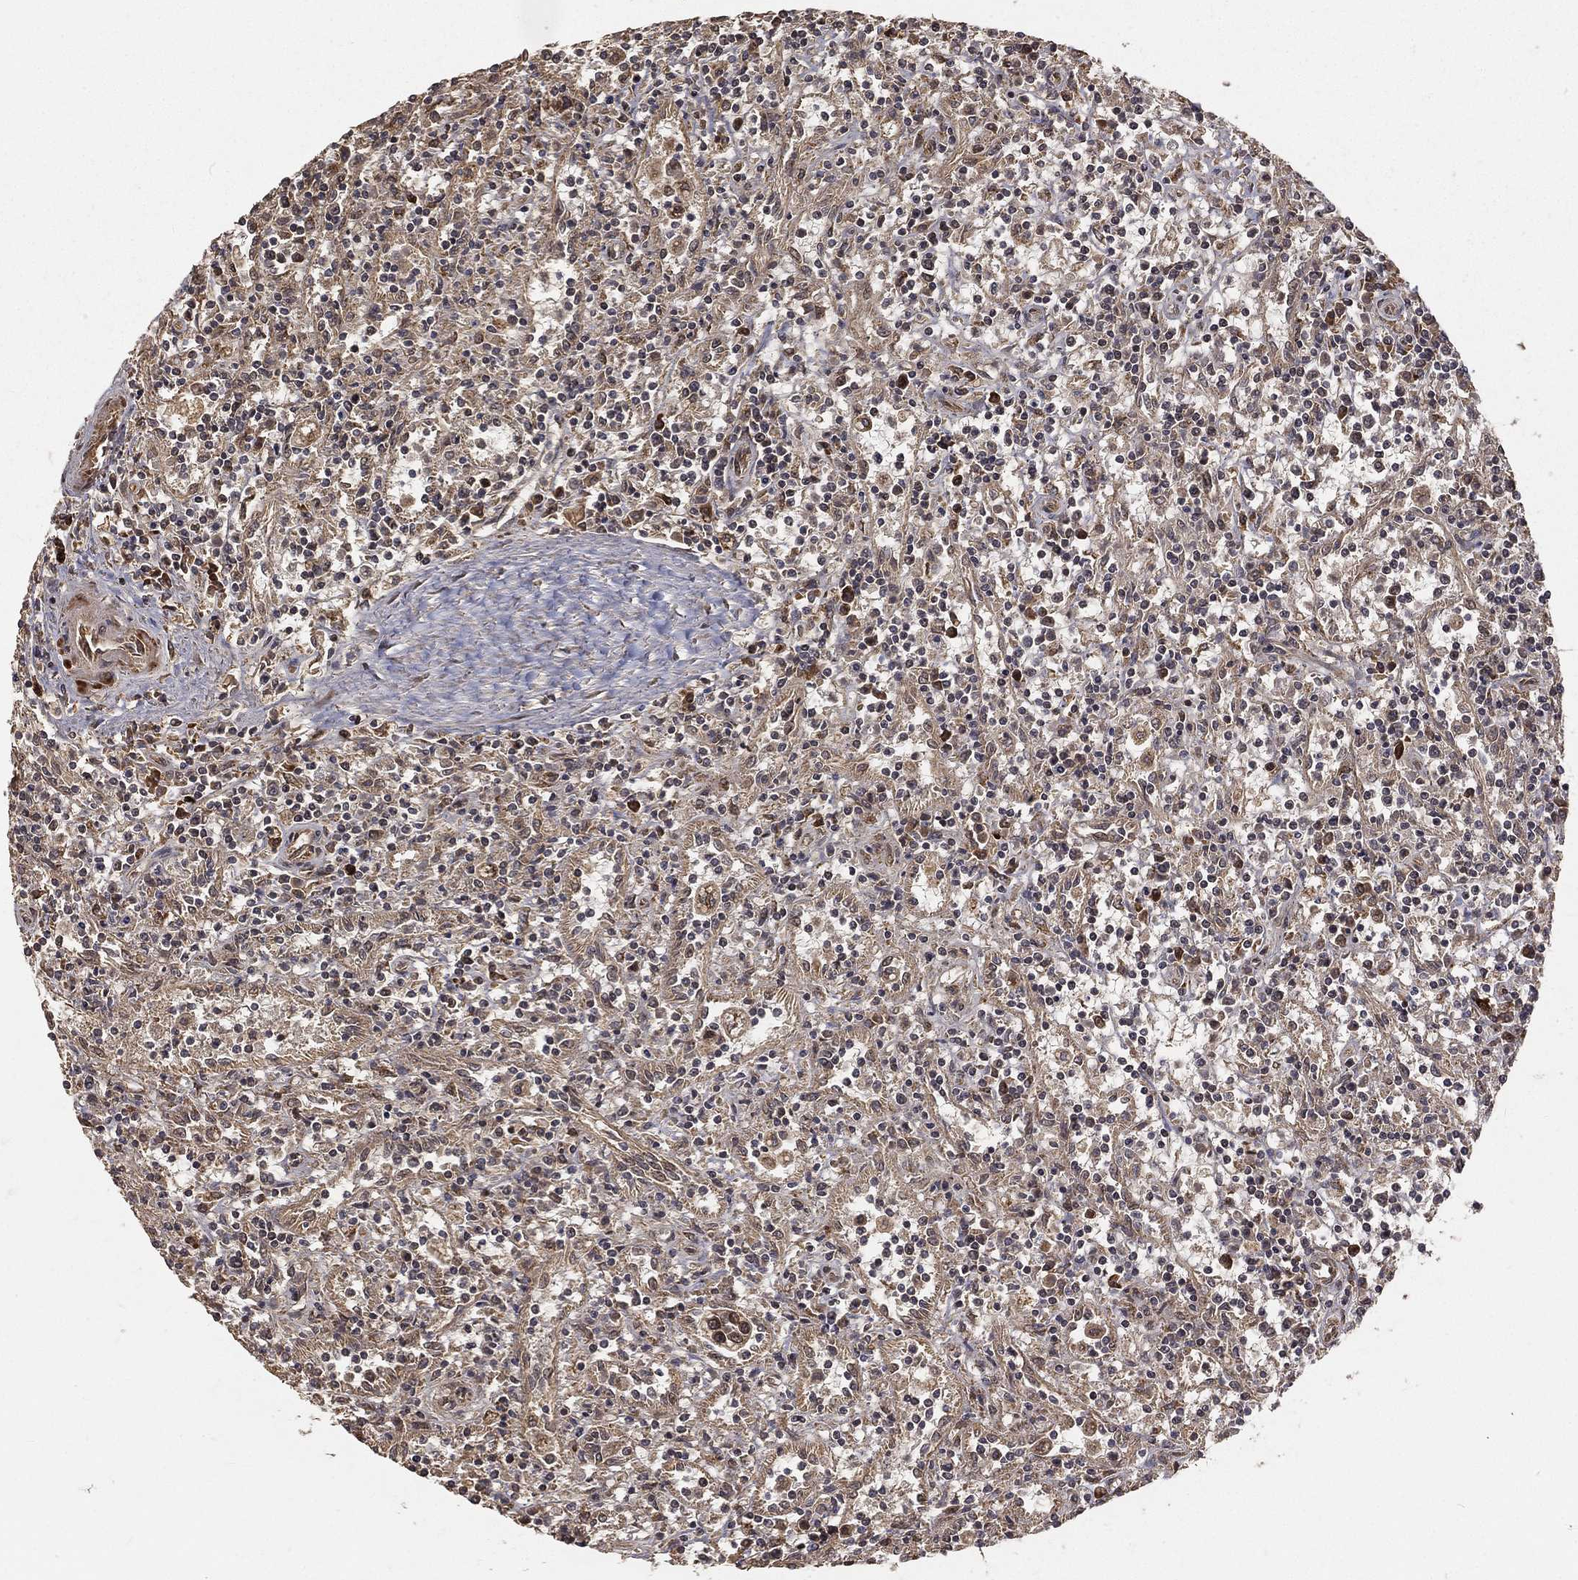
{"staining": {"intensity": "moderate", "quantity": "<25%", "location": "nuclear"}, "tissue": "lymphoma", "cell_type": "Tumor cells", "image_type": "cancer", "snomed": [{"axis": "morphology", "description": "Malignant lymphoma, non-Hodgkin's type, Low grade"}, {"axis": "topography", "description": "Spleen"}], "caption": "A histopathology image of low-grade malignant lymphoma, non-Hodgkin's type stained for a protein exhibits moderate nuclear brown staining in tumor cells.", "gene": "MAPK1", "patient": {"sex": "male", "age": 62}}